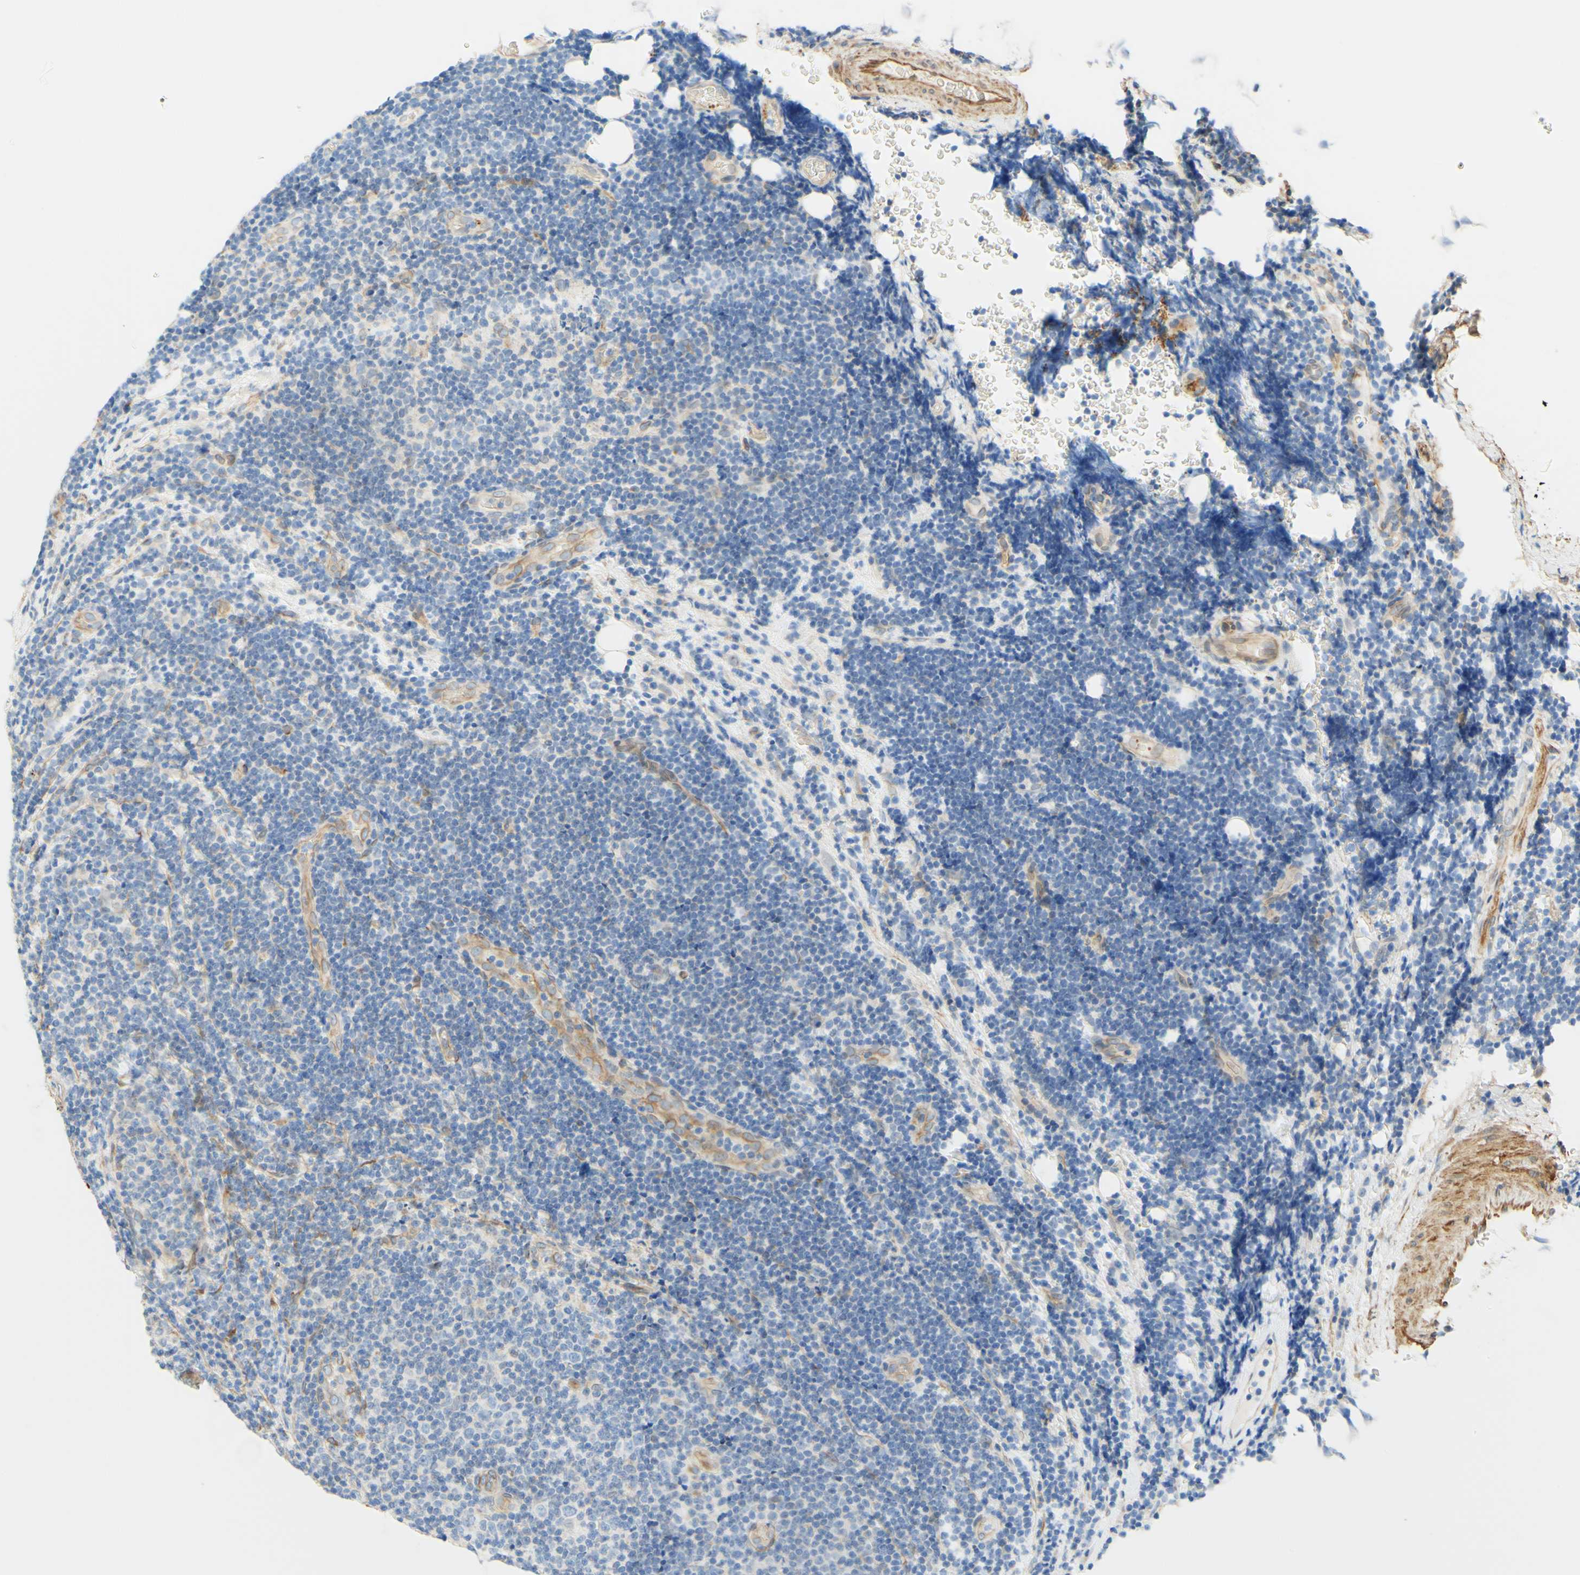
{"staining": {"intensity": "negative", "quantity": "none", "location": "none"}, "tissue": "lymphoma", "cell_type": "Tumor cells", "image_type": "cancer", "snomed": [{"axis": "morphology", "description": "Malignant lymphoma, non-Hodgkin's type, Low grade"}, {"axis": "topography", "description": "Lymph node"}], "caption": "This is a histopathology image of immunohistochemistry (IHC) staining of low-grade malignant lymphoma, non-Hodgkin's type, which shows no expression in tumor cells. The staining is performed using DAB (3,3'-diaminobenzidine) brown chromogen with nuclei counter-stained in using hematoxylin.", "gene": "ENDOD1", "patient": {"sex": "male", "age": 83}}